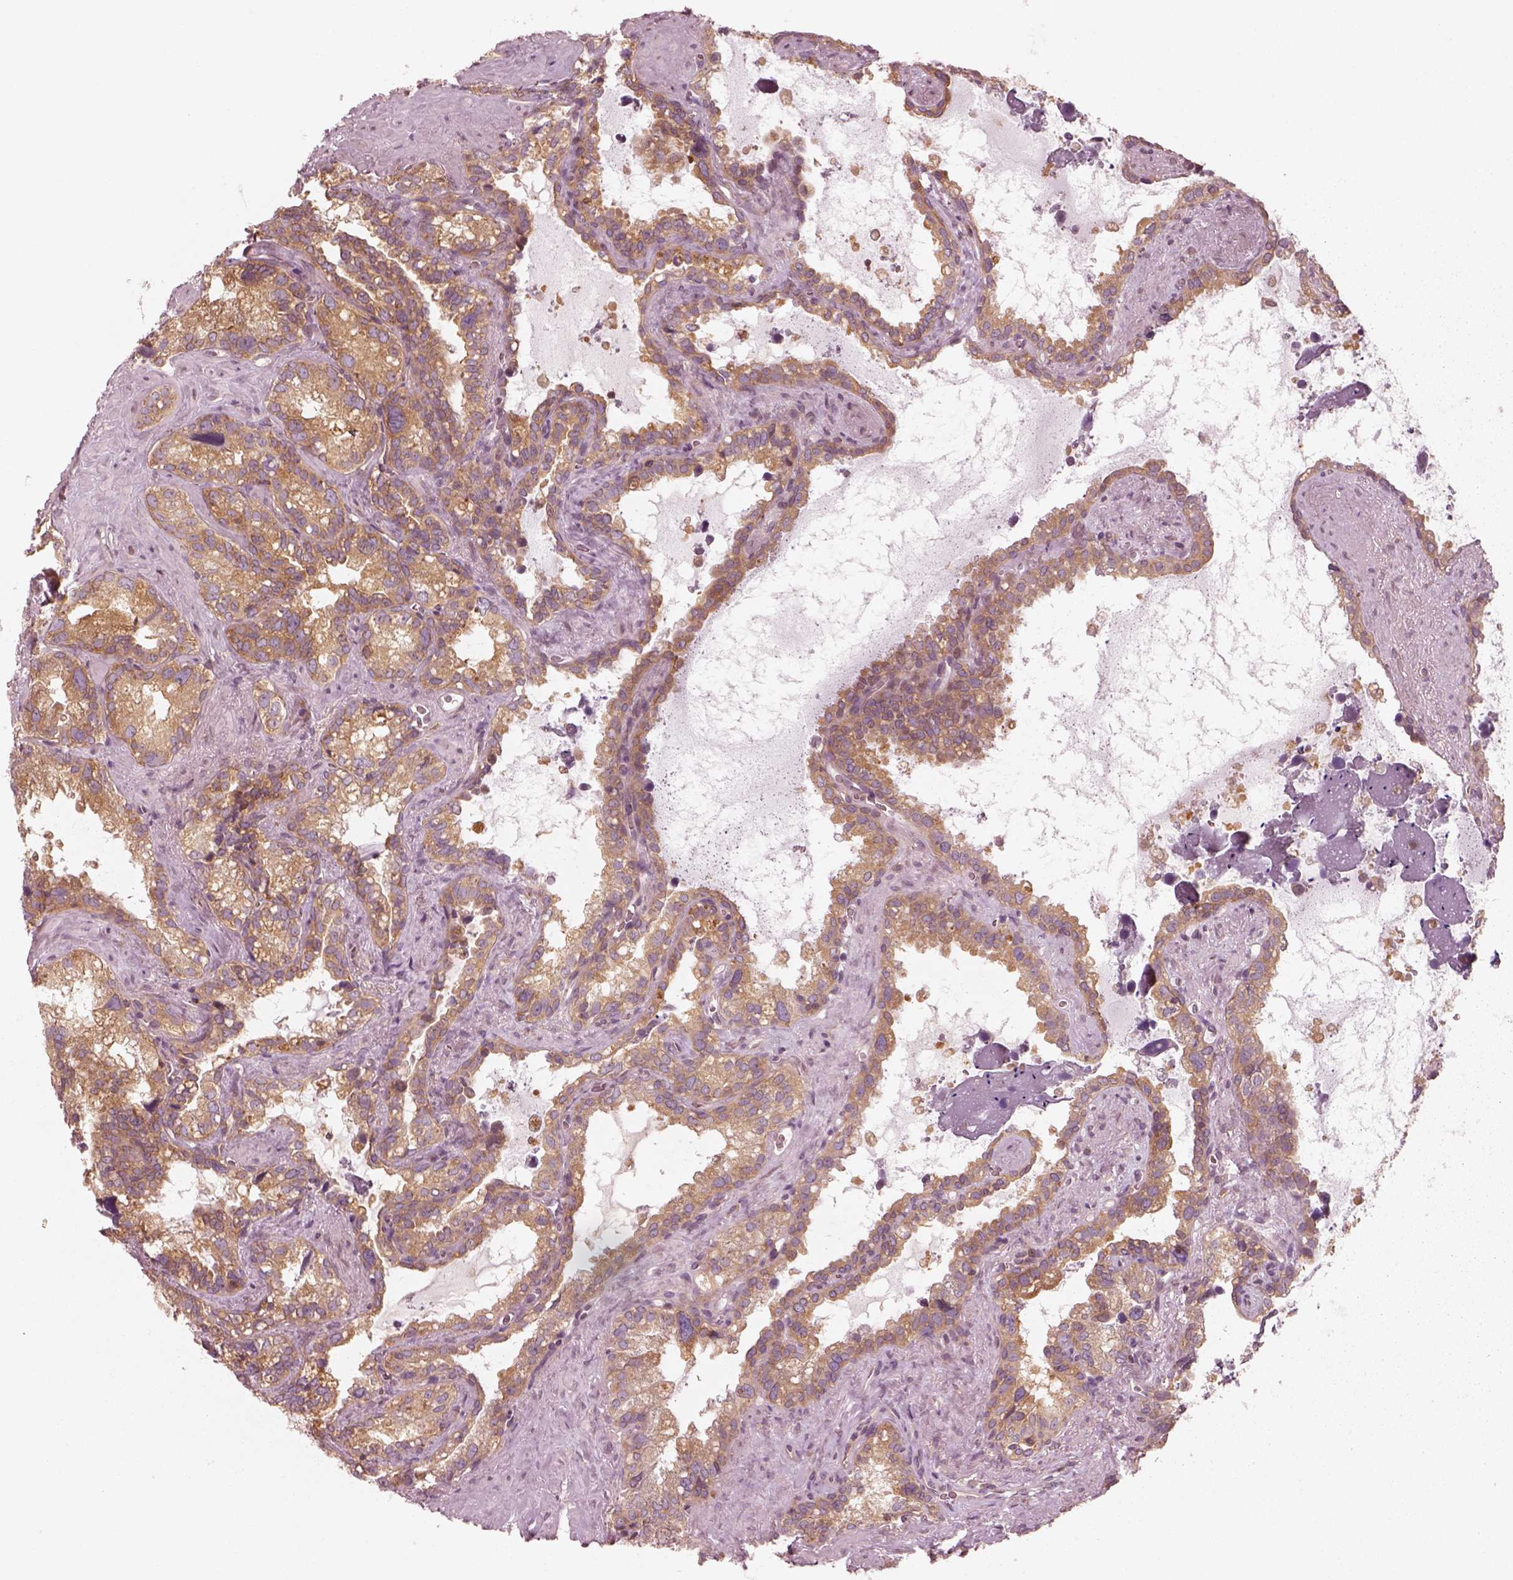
{"staining": {"intensity": "moderate", "quantity": ">75%", "location": "cytoplasmic/membranous"}, "tissue": "seminal vesicle", "cell_type": "Glandular cells", "image_type": "normal", "snomed": [{"axis": "morphology", "description": "Normal tissue, NOS"}, {"axis": "topography", "description": "Seminal veicle"}], "caption": "A micrograph showing moderate cytoplasmic/membranous staining in about >75% of glandular cells in normal seminal vesicle, as visualized by brown immunohistochemical staining.", "gene": "CNOT2", "patient": {"sex": "male", "age": 71}}